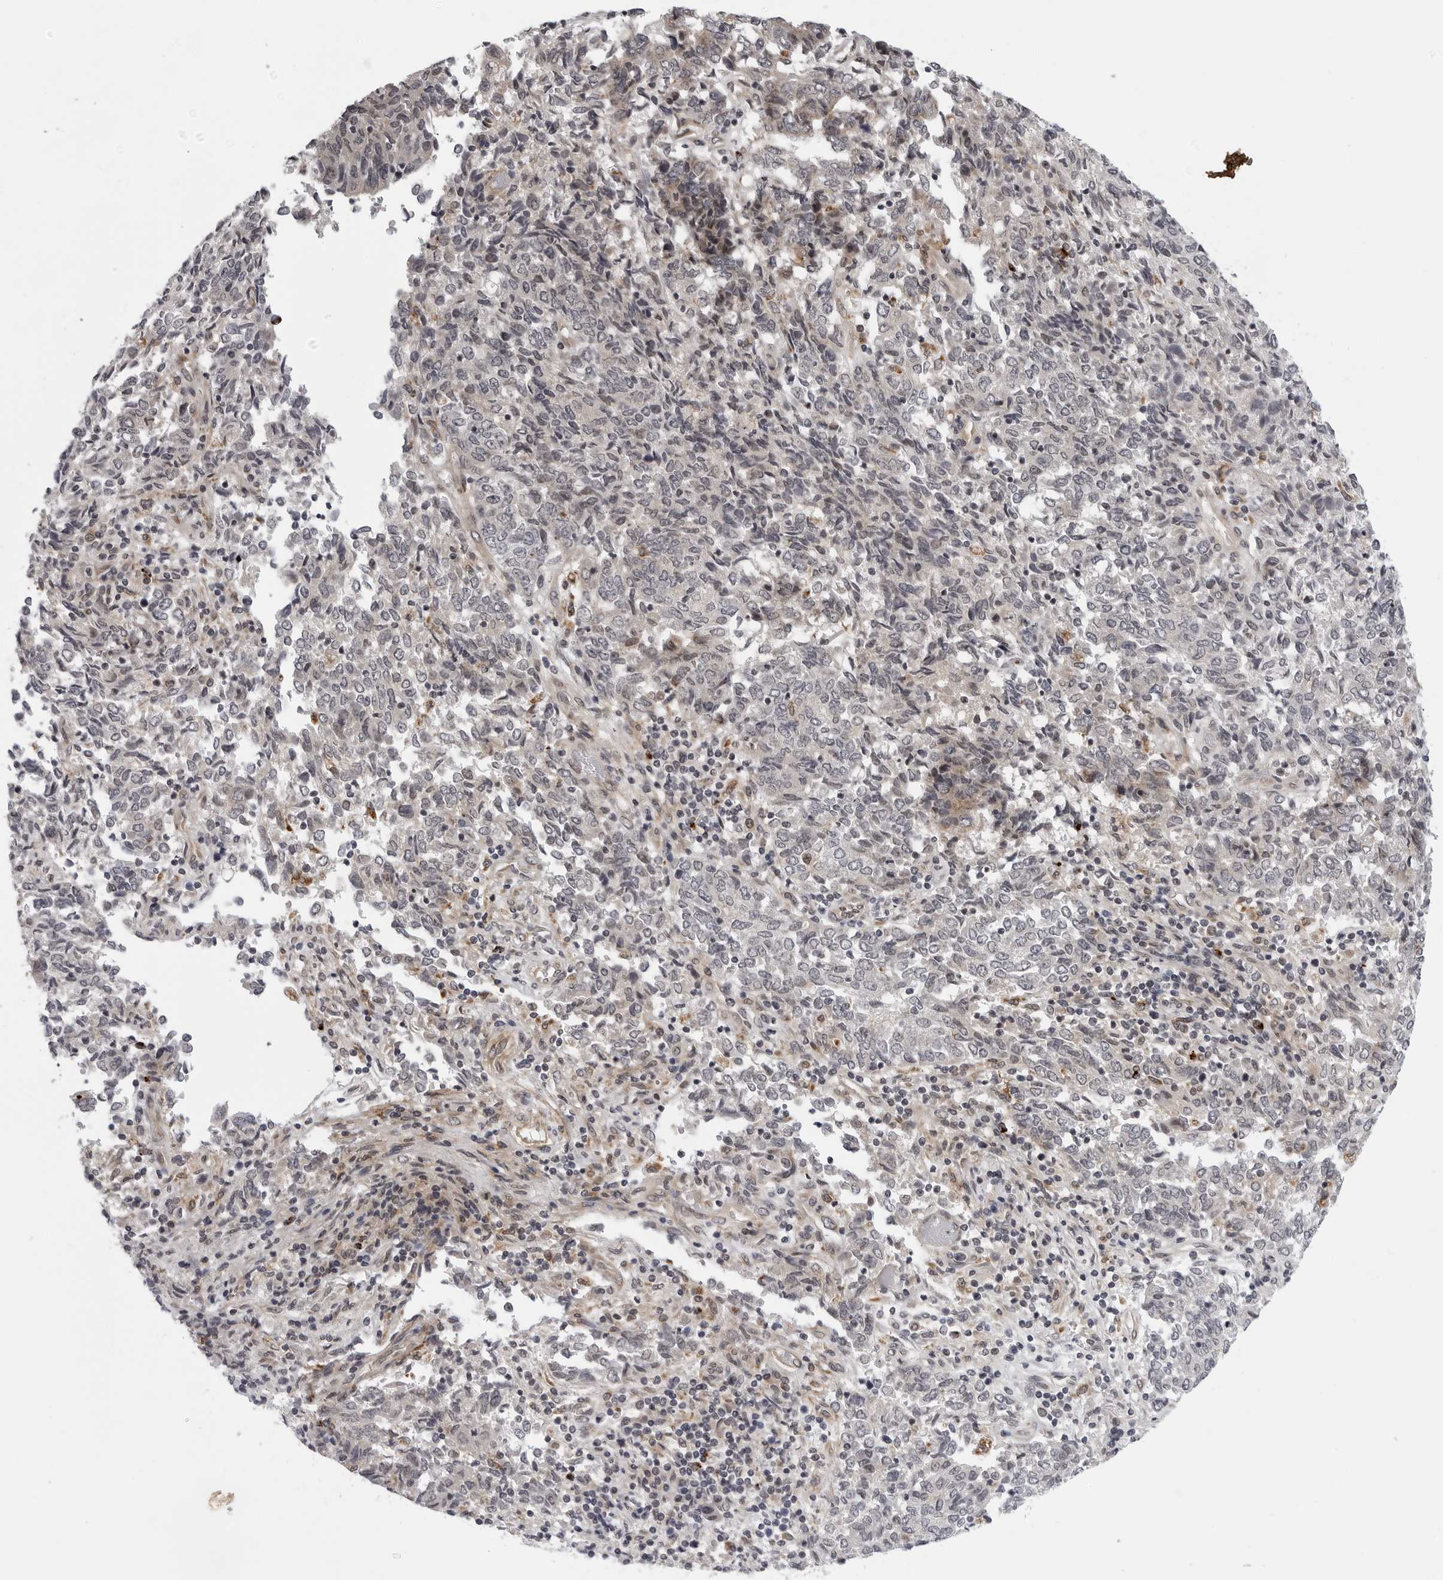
{"staining": {"intensity": "weak", "quantity": "<25%", "location": "cytoplasmic/membranous,nuclear"}, "tissue": "endometrial cancer", "cell_type": "Tumor cells", "image_type": "cancer", "snomed": [{"axis": "morphology", "description": "Adenocarcinoma, NOS"}, {"axis": "topography", "description": "Endometrium"}], "caption": "IHC image of human adenocarcinoma (endometrial) stained for a protein (brown), which reveals no positivity in tumor cells.", "gene": "KIAA1614", "patient": {"sex": "female", "age": 80}}